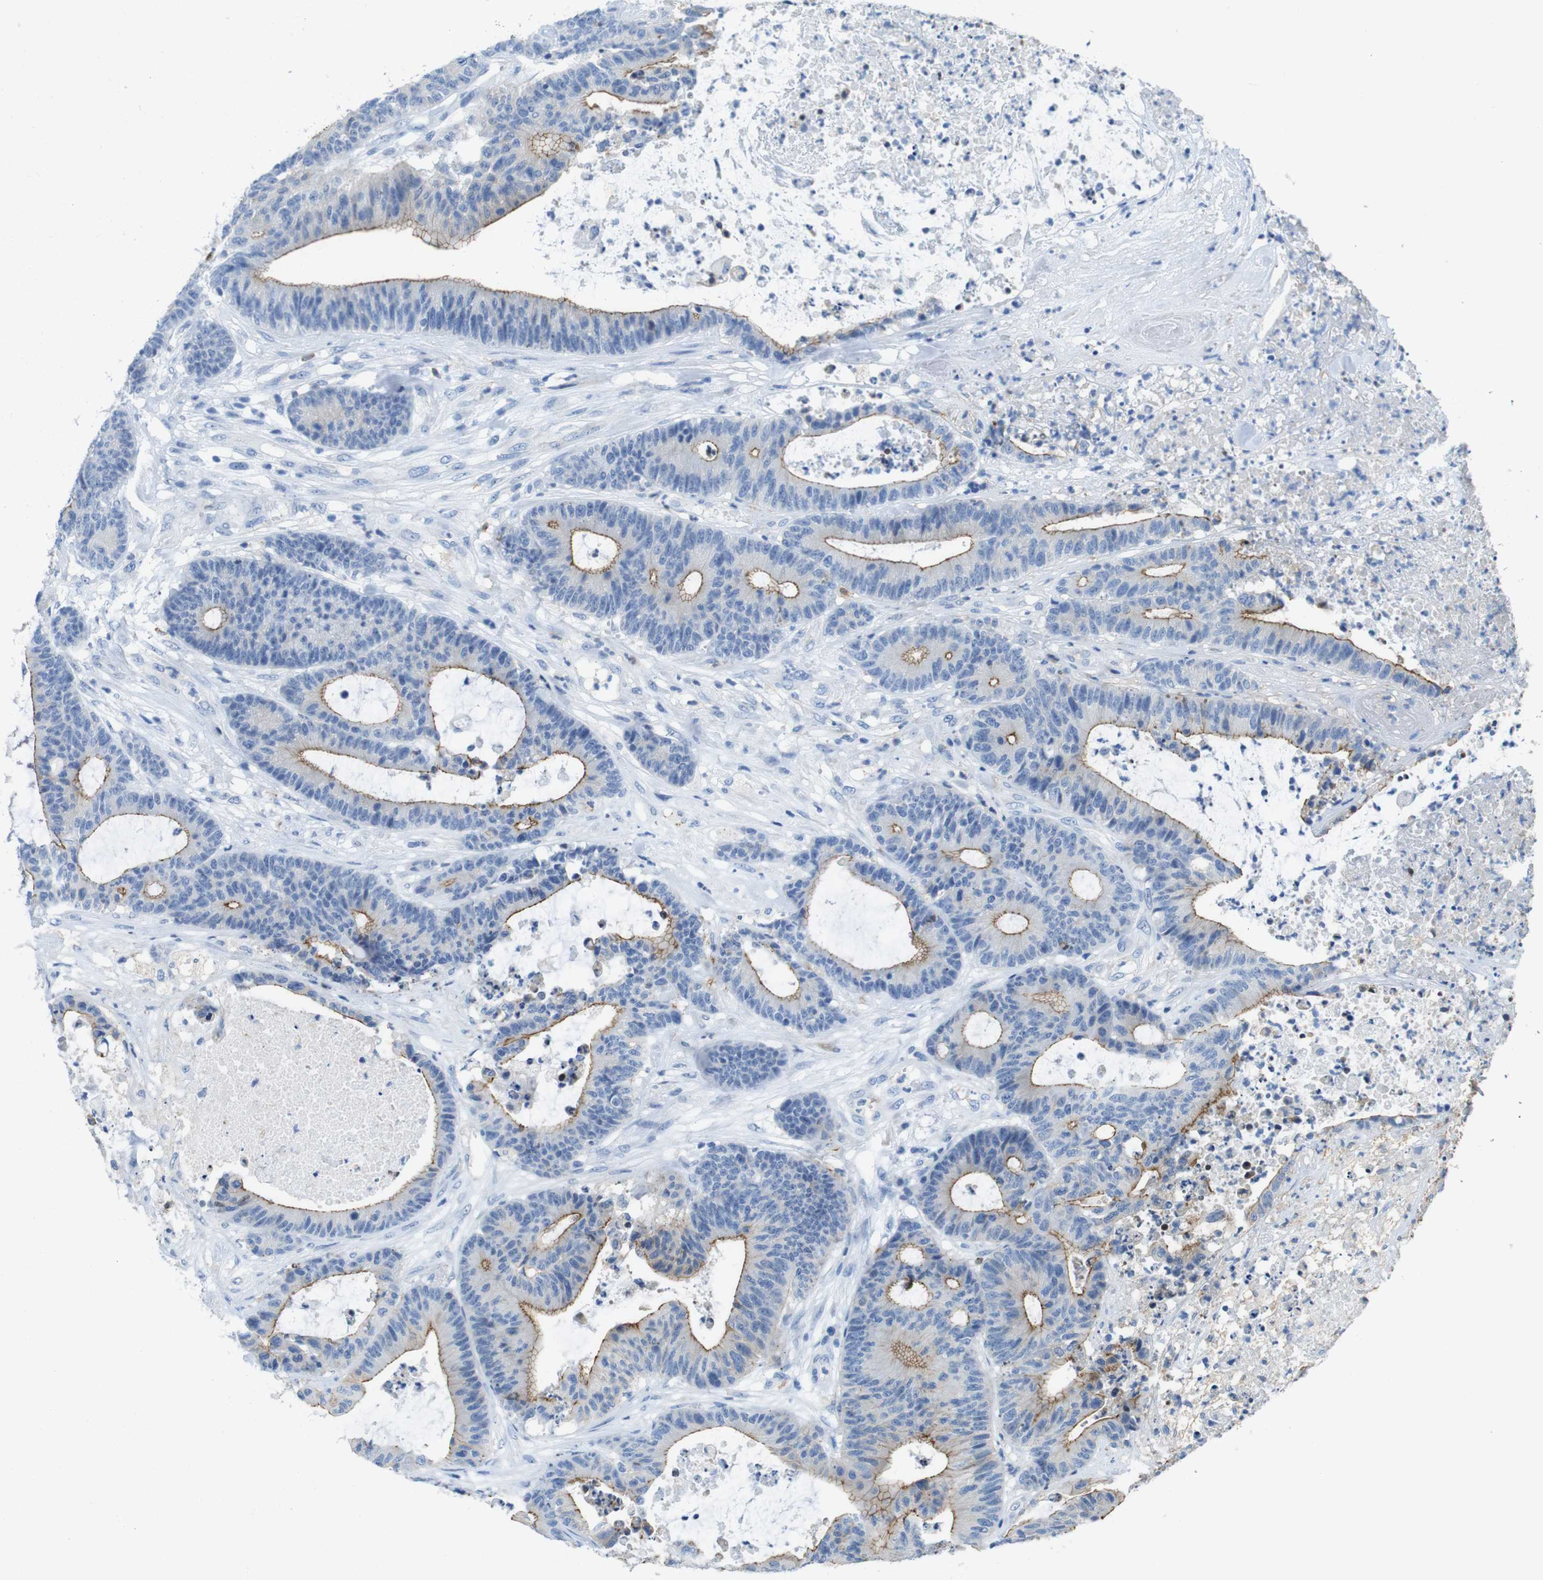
{"staining": {"intensity": "moderate", "quantity": "25%-75%", "location": "cytoplasmic/membranous"}, "tissue": "colorectal cancer", "cell_type": "Tumor cells", "image_type": "cancer", "snomed": [{"axis": "morphology", "description": "Adenocarcinoma, NOS"}, {"axis": "topography", "description": "Colon"}], "caption": "Protein expression analysis of colorectal cancer reveals moderate cytoplasmic/membranous expression in approximately 25%-75% of tumor cells. The staining was performed using DAB (3,3'-diaminobenzidine) to visualize the protein expression in brown, while the nuclei were stained in blue with hematoxylin (Magnification: 20x).", "gene": "TJP3", "patient": {"sex": "female", "age": 84}}